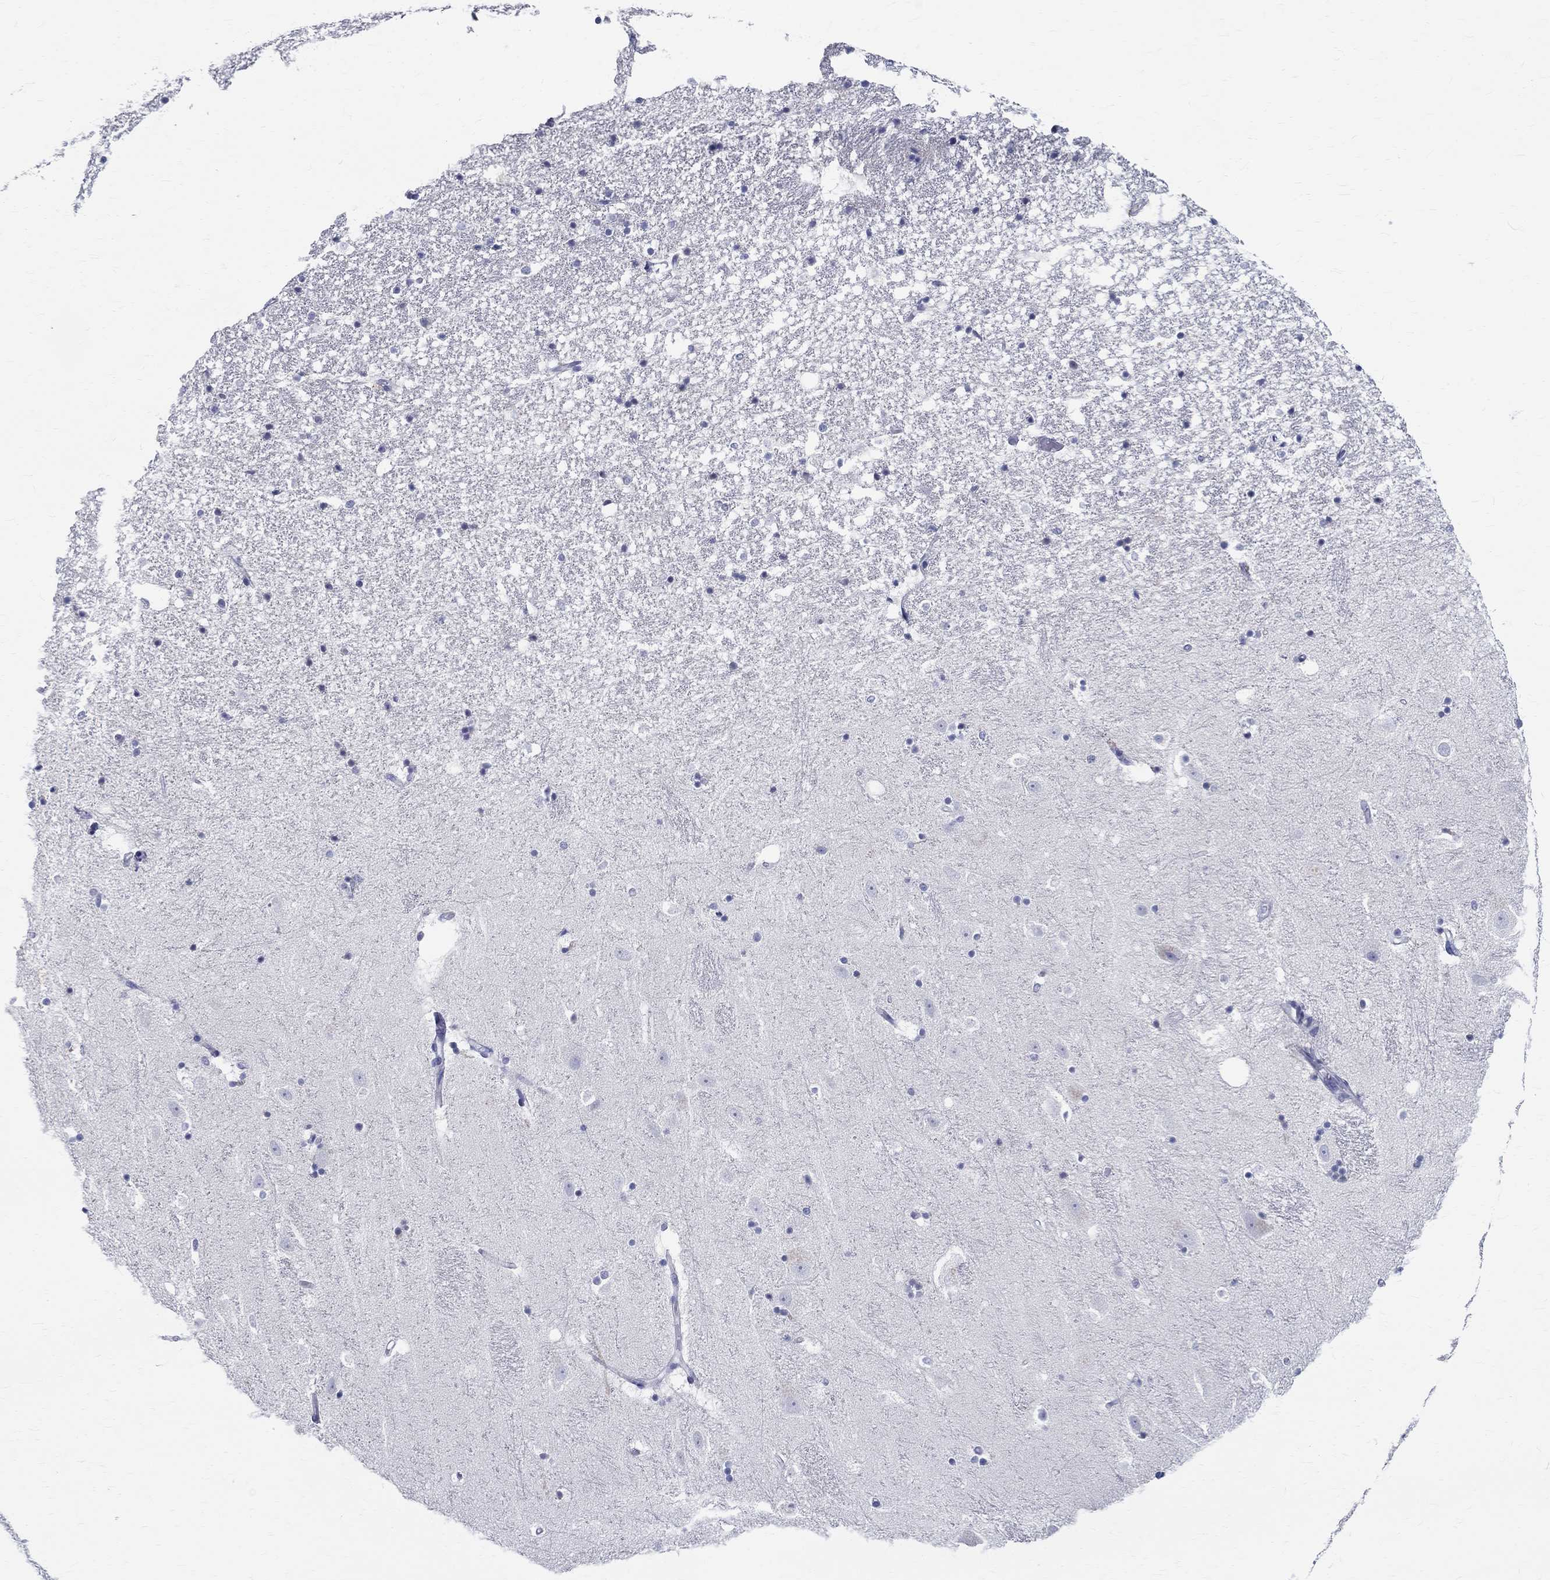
{"staining": {"intensity": "negative", "quantity": "none", "location": "none"}, "tissue": "hippocampus", "cell_type": "Glial cells", "image_type": "normal", "snomed": [{"axis": "morphology", "description": "Normal tissue, NOS"}, {"axis": "topography", "description": "Hippocampus"}], "caption": "This micrograph is of benign hippocampus stained with immunohistochemistry (IHC) to label a protein in brown with the nuclei are counter-stained blue. There is no staining in glial cells. (IHC, brightfield microscopy, high magnification).", "gene": "CETN1", "patient": {"sex": "male", "age": 49}}